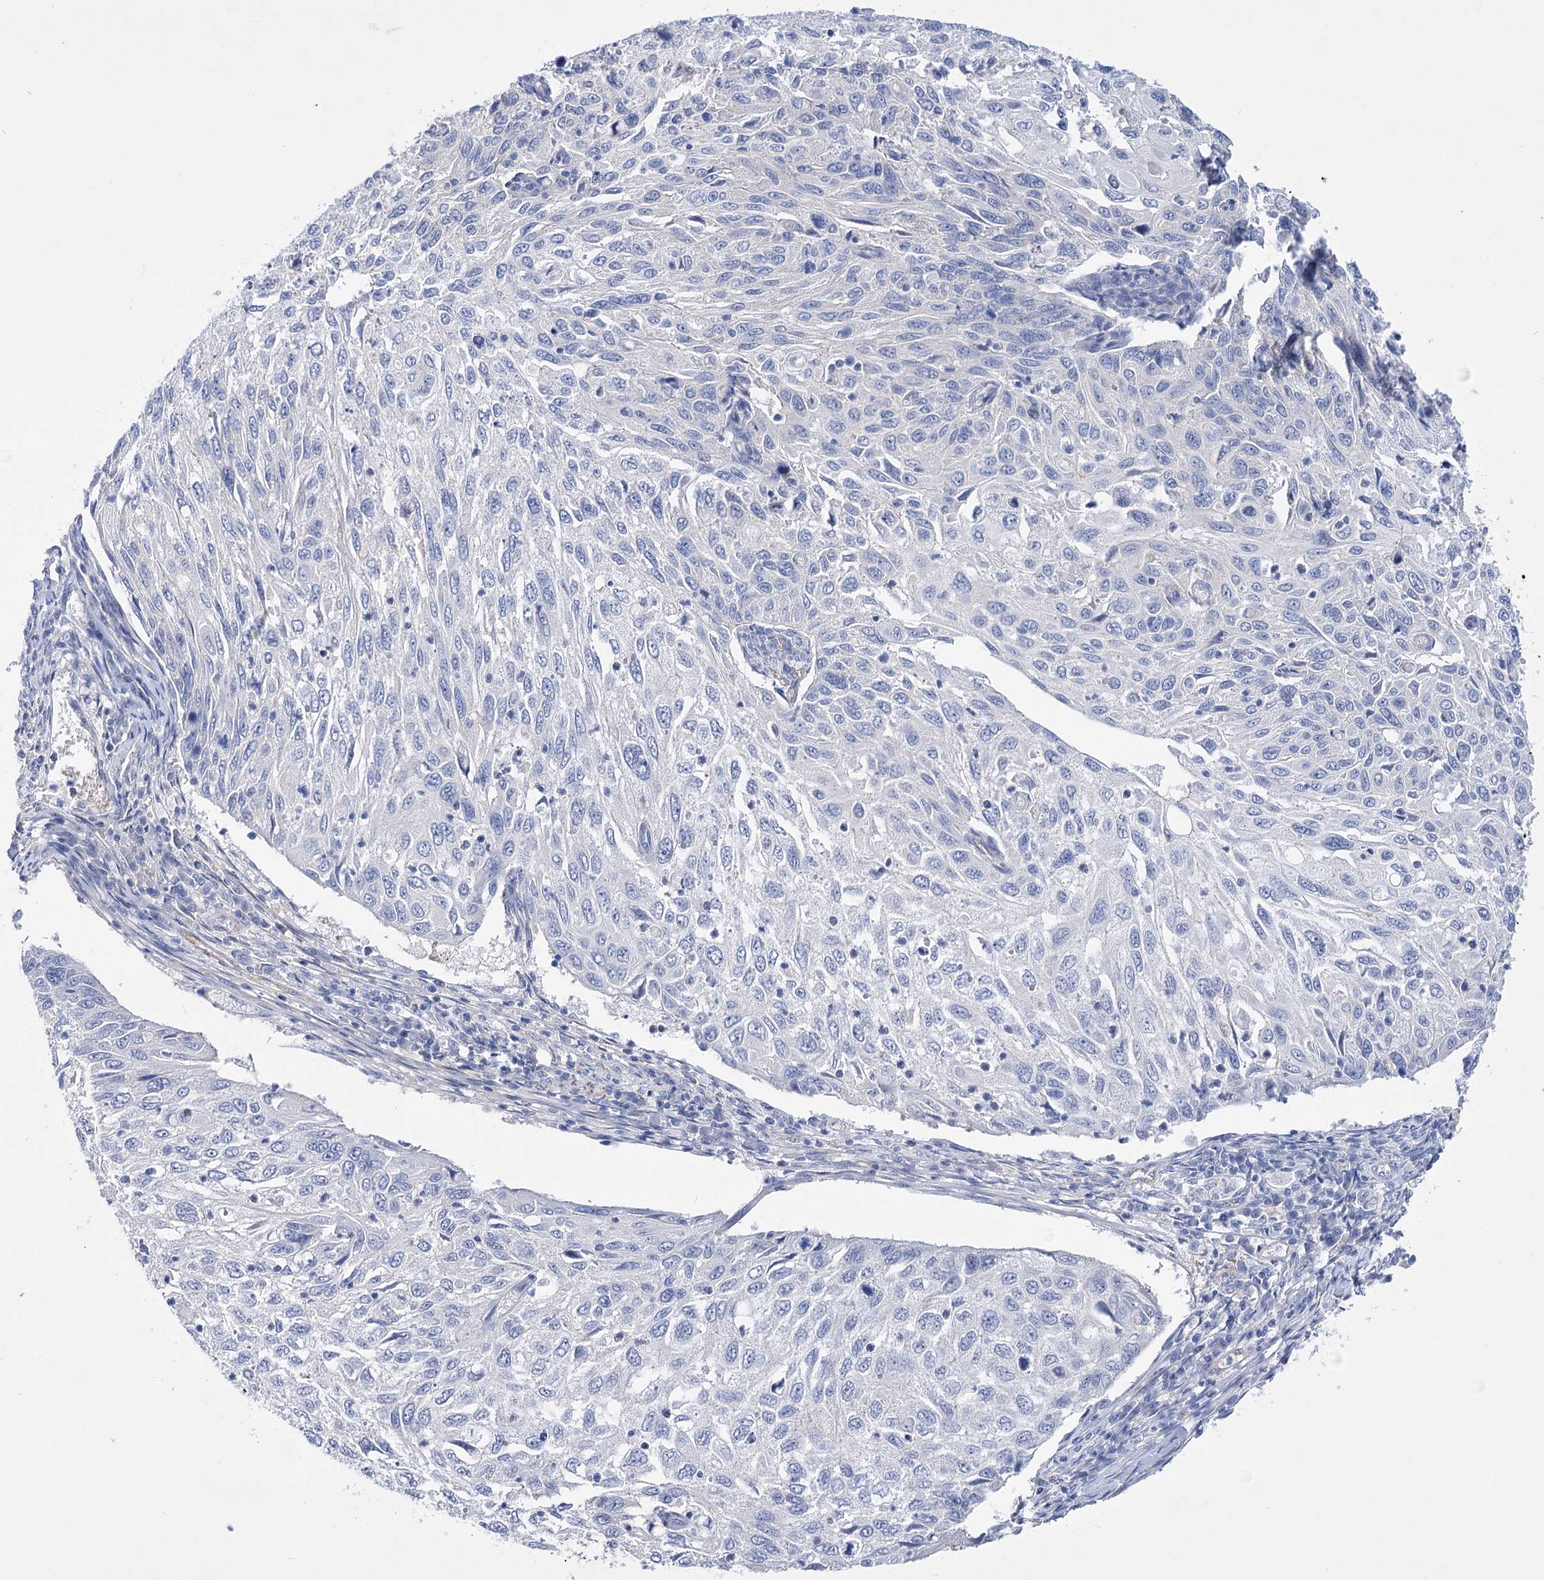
{"staining": {"intensity": "negative", "quantity": "none", "location": "none"}, "tissue": "cervical cancer", "cell_type": "Tumor cells", "image_type": "cancer", "snomed": [{"axis": "morphology", "description": "Squamous cell carcinoma, NOS"}, {"axis": "topography", "description": "Cervix"}], "caption": "Cervical cancer stained for a protein using IHC displays no positivity tumor cells.", "gene": "LRRC34", "patient": {"sex": "female", "age": 70}}